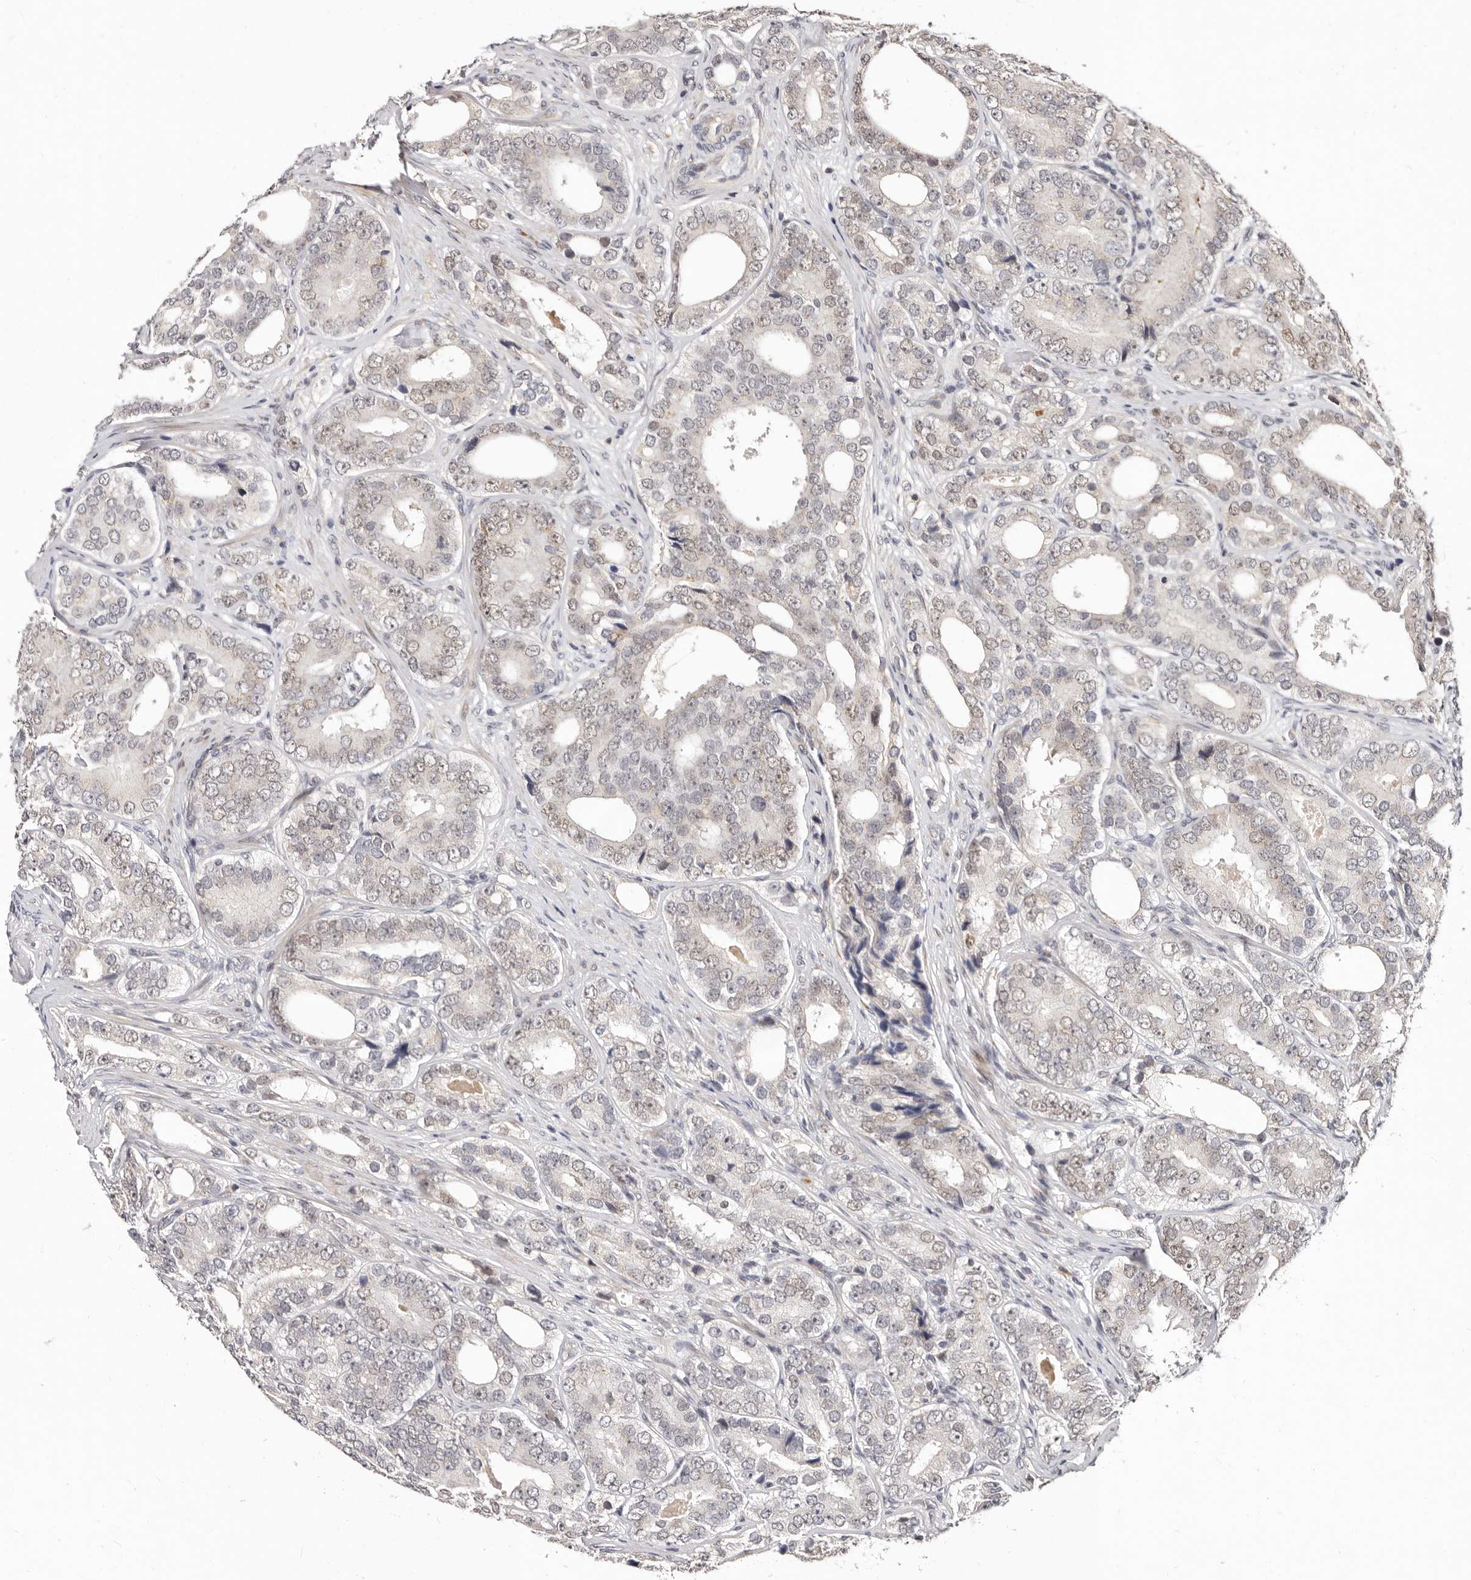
{"staining": {"intensity": "weak", "quantity": "<25%", "location": "nuclear"}, "tissue": "prostate cancer", "cell_type": "Tumor cells", "image_type": "cancer", "snomed": [{"axis": "morphology", "description": "Adenocarcinoma, High grade"}, {"axis": "topography", "description": "Prostate"}], "caption": "The immunohistochemistry (IHC) micrograph has no significant expression in tumor cells of high-grade adenocarcinoma (prostate) tissue. The staining was performed using DAB to visualize the protein expression in brown, while the nuclei were stained in blue with hematoxylin (Magnification: 20x).", "gene": "SRCAP", "patient": {"sex": "male", "age": 56}}